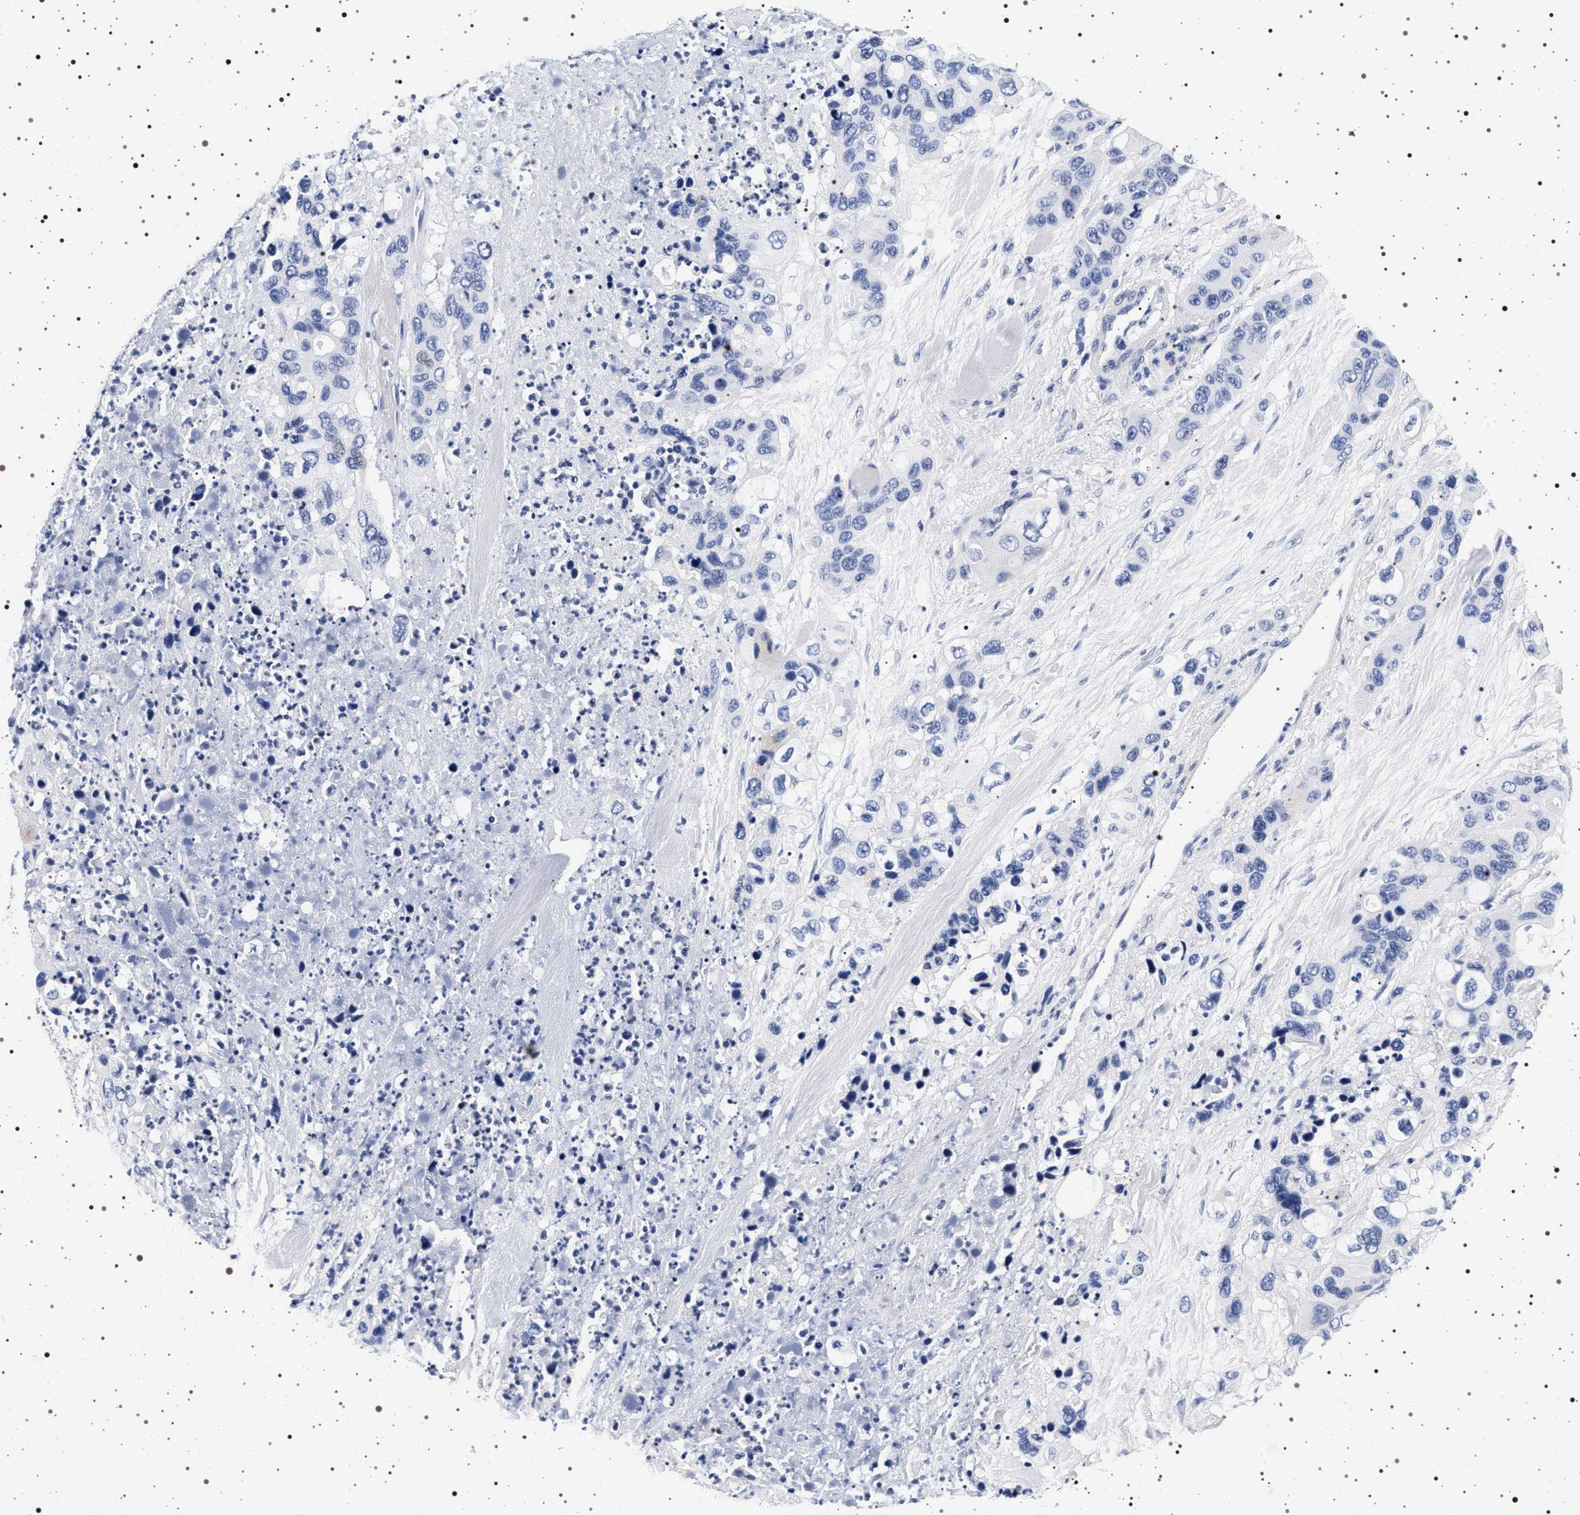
{"staining": {"intensity": "negative", "quantity": "none", "location": "none"}, "tissue": "pancreatic cancer", "cell_type": "Tumor cells", "image_type": "cancer", "snomed": [{"axis": "morphology", "description": "Adenocarcinoma, NOS"}, {"axis": "topography", "description": "Pancreas"}], "caption": "Tumor cells are negative for brown protein staining in pancreatic adenocarcinoma.", "gene": "MAPK10", "patient": {"sex": "female", "age": 71}}